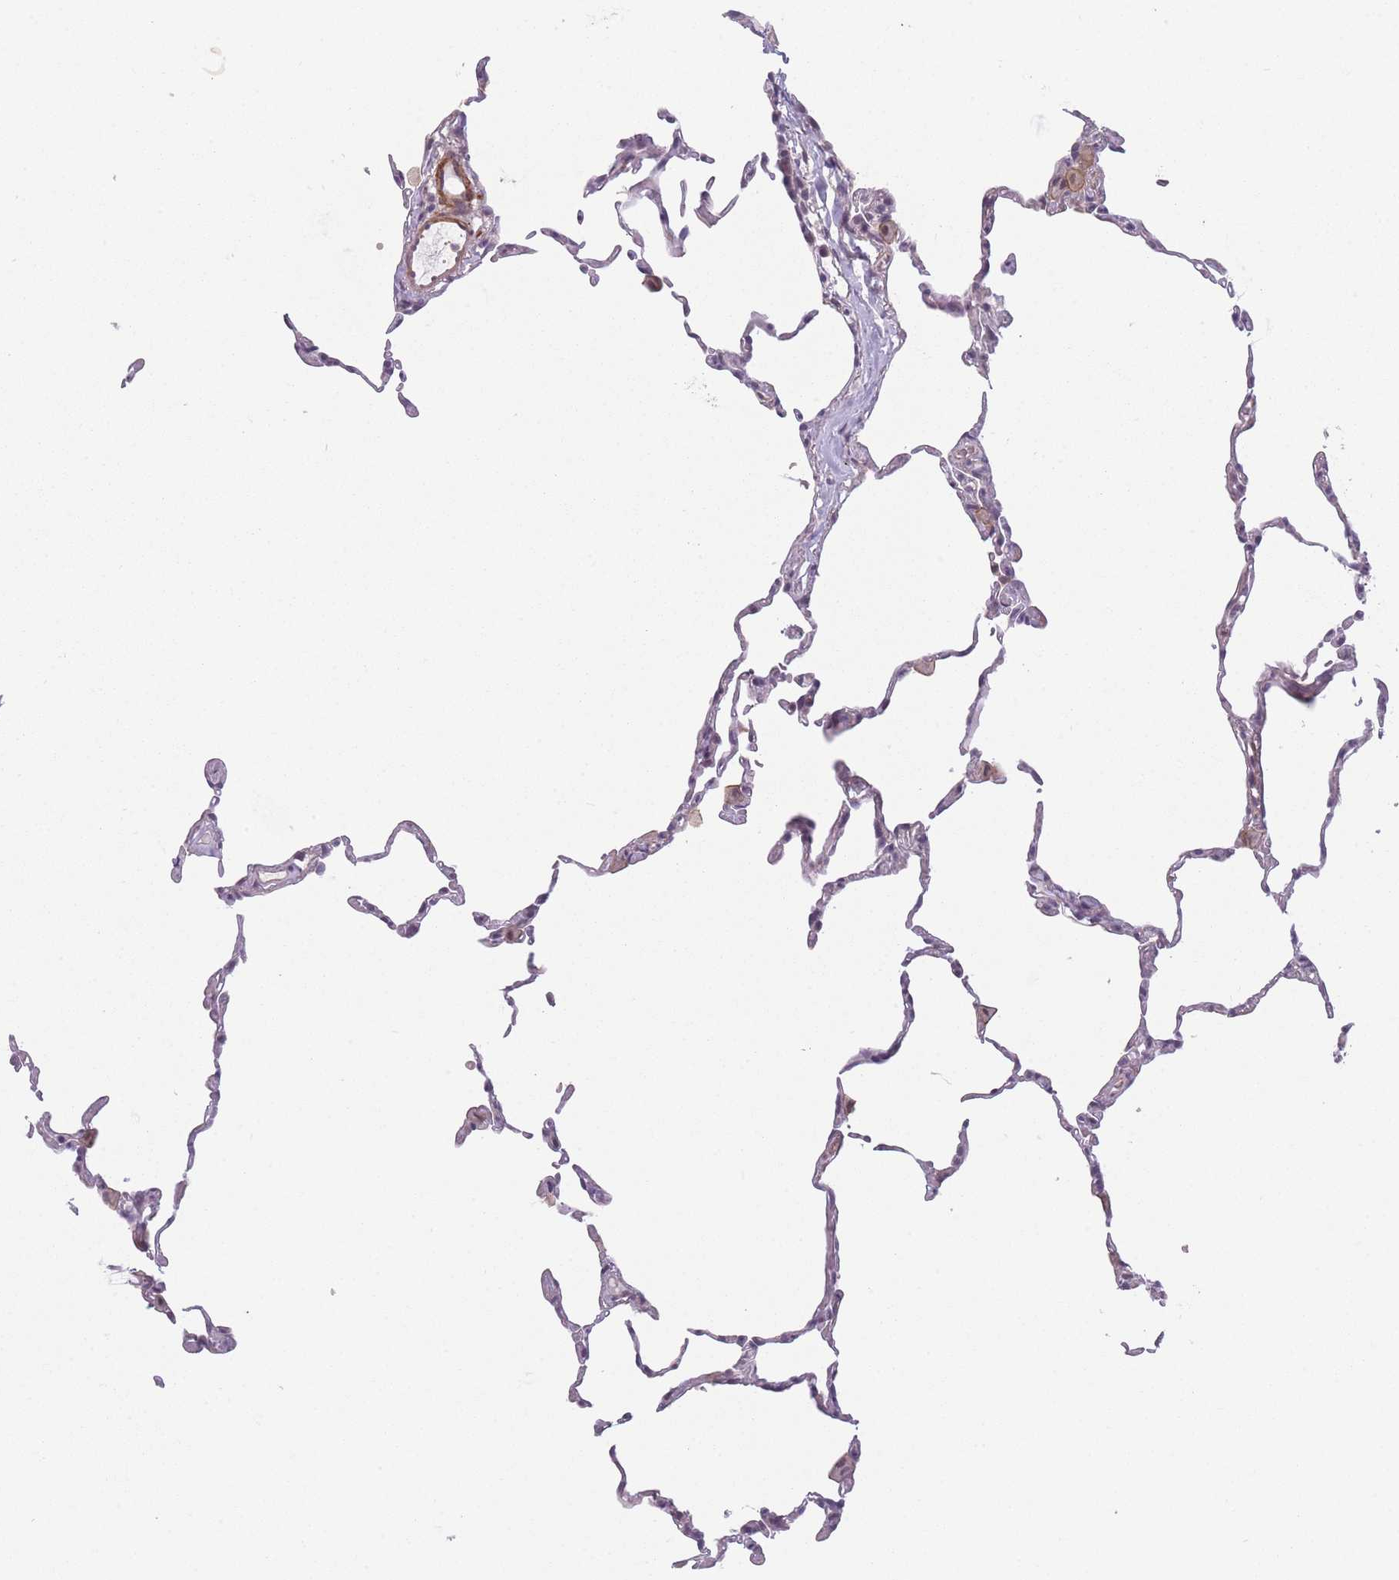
{"staining": {"intensity": "negative", "quantity": "none", "location": "none"}, "tissue": "lung", "cell_type": "Alveolar cells", "image_type": "normal", "snomed": [{"axis": "morphology", "description": "Normal tissue, NOS"}, {"axis": "topography", "description": "Lung"}], "caption": "Photomicrograph shows no significant protein expression in alveolar cells of unremarkable lung.", "gene": "SIN3B", "patient": {"sex": "female", "age": 57}}